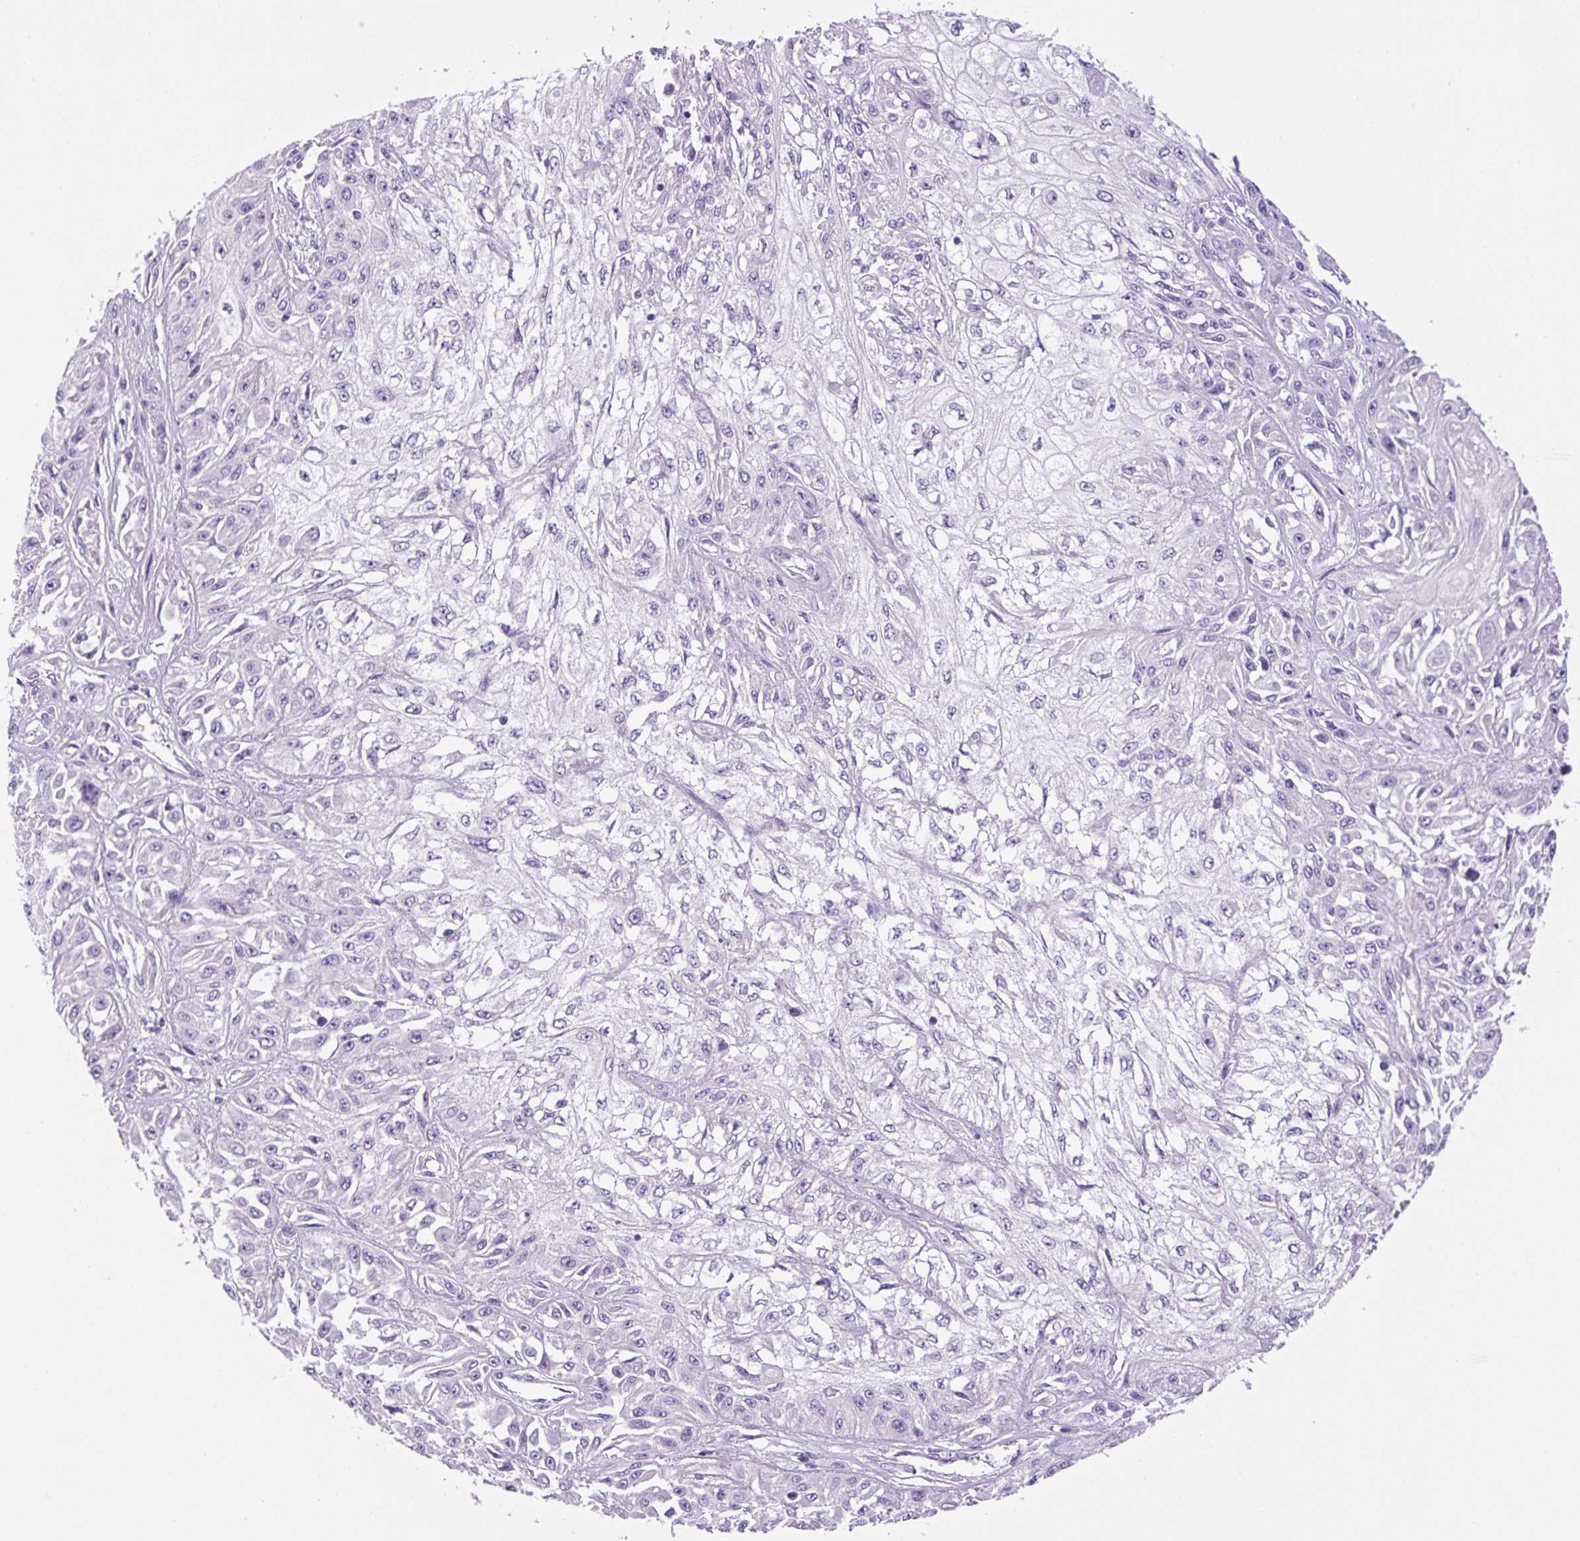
{"staining": {"intensity": "negative", "quantity": "none", "location": "none"}, "tissue": "skin cancer", "cell_type": "Tumor cells", "image_type": "cancer", "snomed": [{"axis": "morphology", "description": "Squamous cell carcinoma, NOS"}, {"axis": "morphology", "description": "Squamous cell carcinoma, metastatic, NOS"}, {"axis": "topography", "description": "Skin"}, {"axis": "topography", "description": "Lymph node"}], "caption": "Tumor cells are negative for protein expression in human skin cancer (squamous cell carcinoma). (Stains: DAB immunohistochemistry (IHC) with hematoxylin counter stain, Microscopy: brightfield microscopy at high magnification).", "gene": "CHGA", "patient": {"sex": "male", "age": 75}}